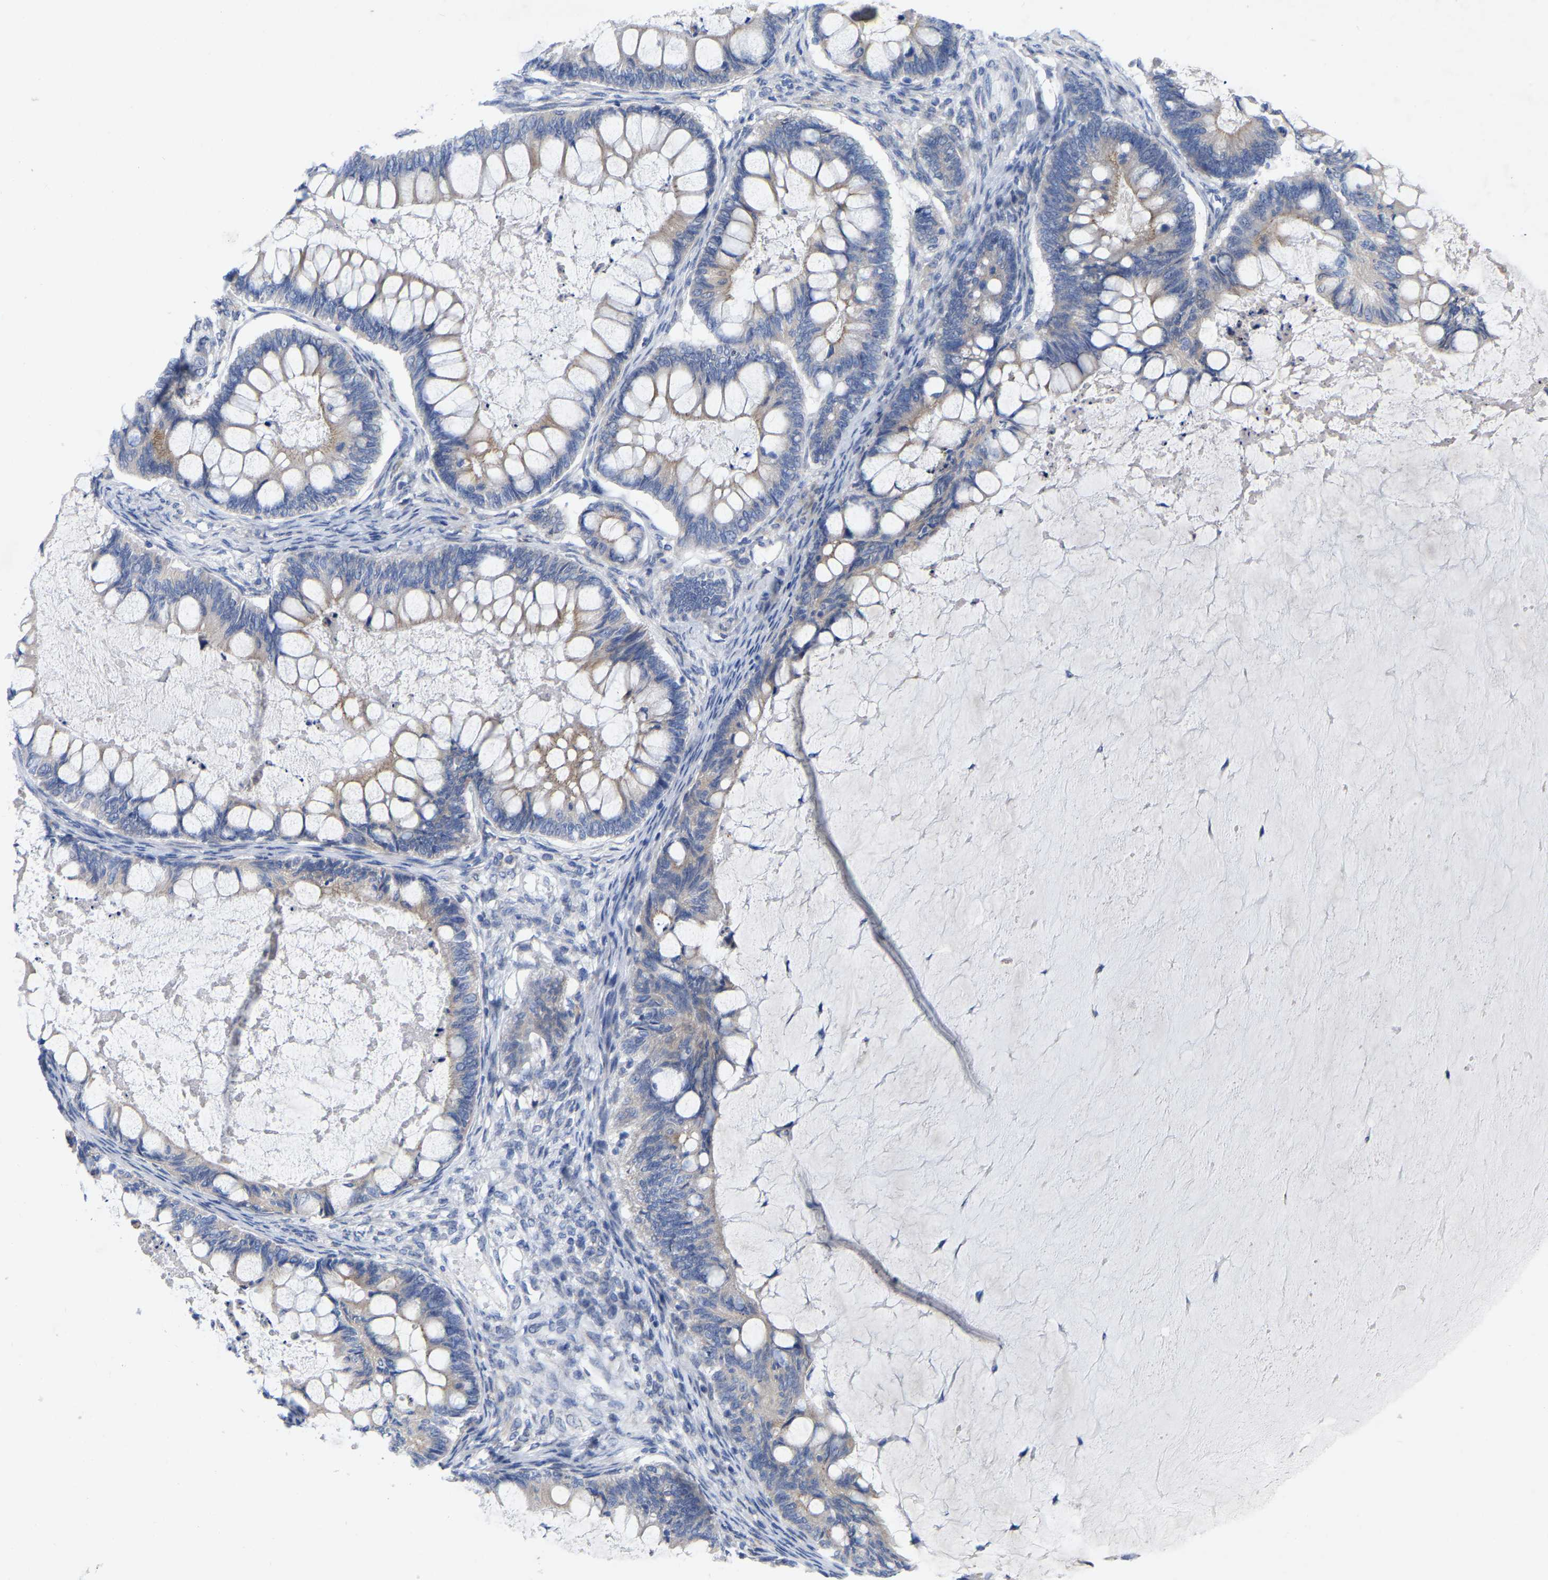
{"staining": {"intensity": "weak", "quantity": "25%-75%", "location": "cytoplasmic/membranous"}, "tissue": "ovarian cancer", "cell_type": "Tumor cells", "image_type": "cancer", "snomed": [{"axis": "morphology", "description": "Cystadenocarcinoma, mucinous, NOS"}, {"axis": "topography", "description": "Ovary"}], "caption": "Mucinous cystadenocarcinoma (ovarian) was stained to show a protein in brown. There is low levels of weak cytoplasmic/membranous positivity in approximately 25%-75% of tumor cells.", "gene": "STRIP2", "patient": {"sex": "female", "age": 61}}